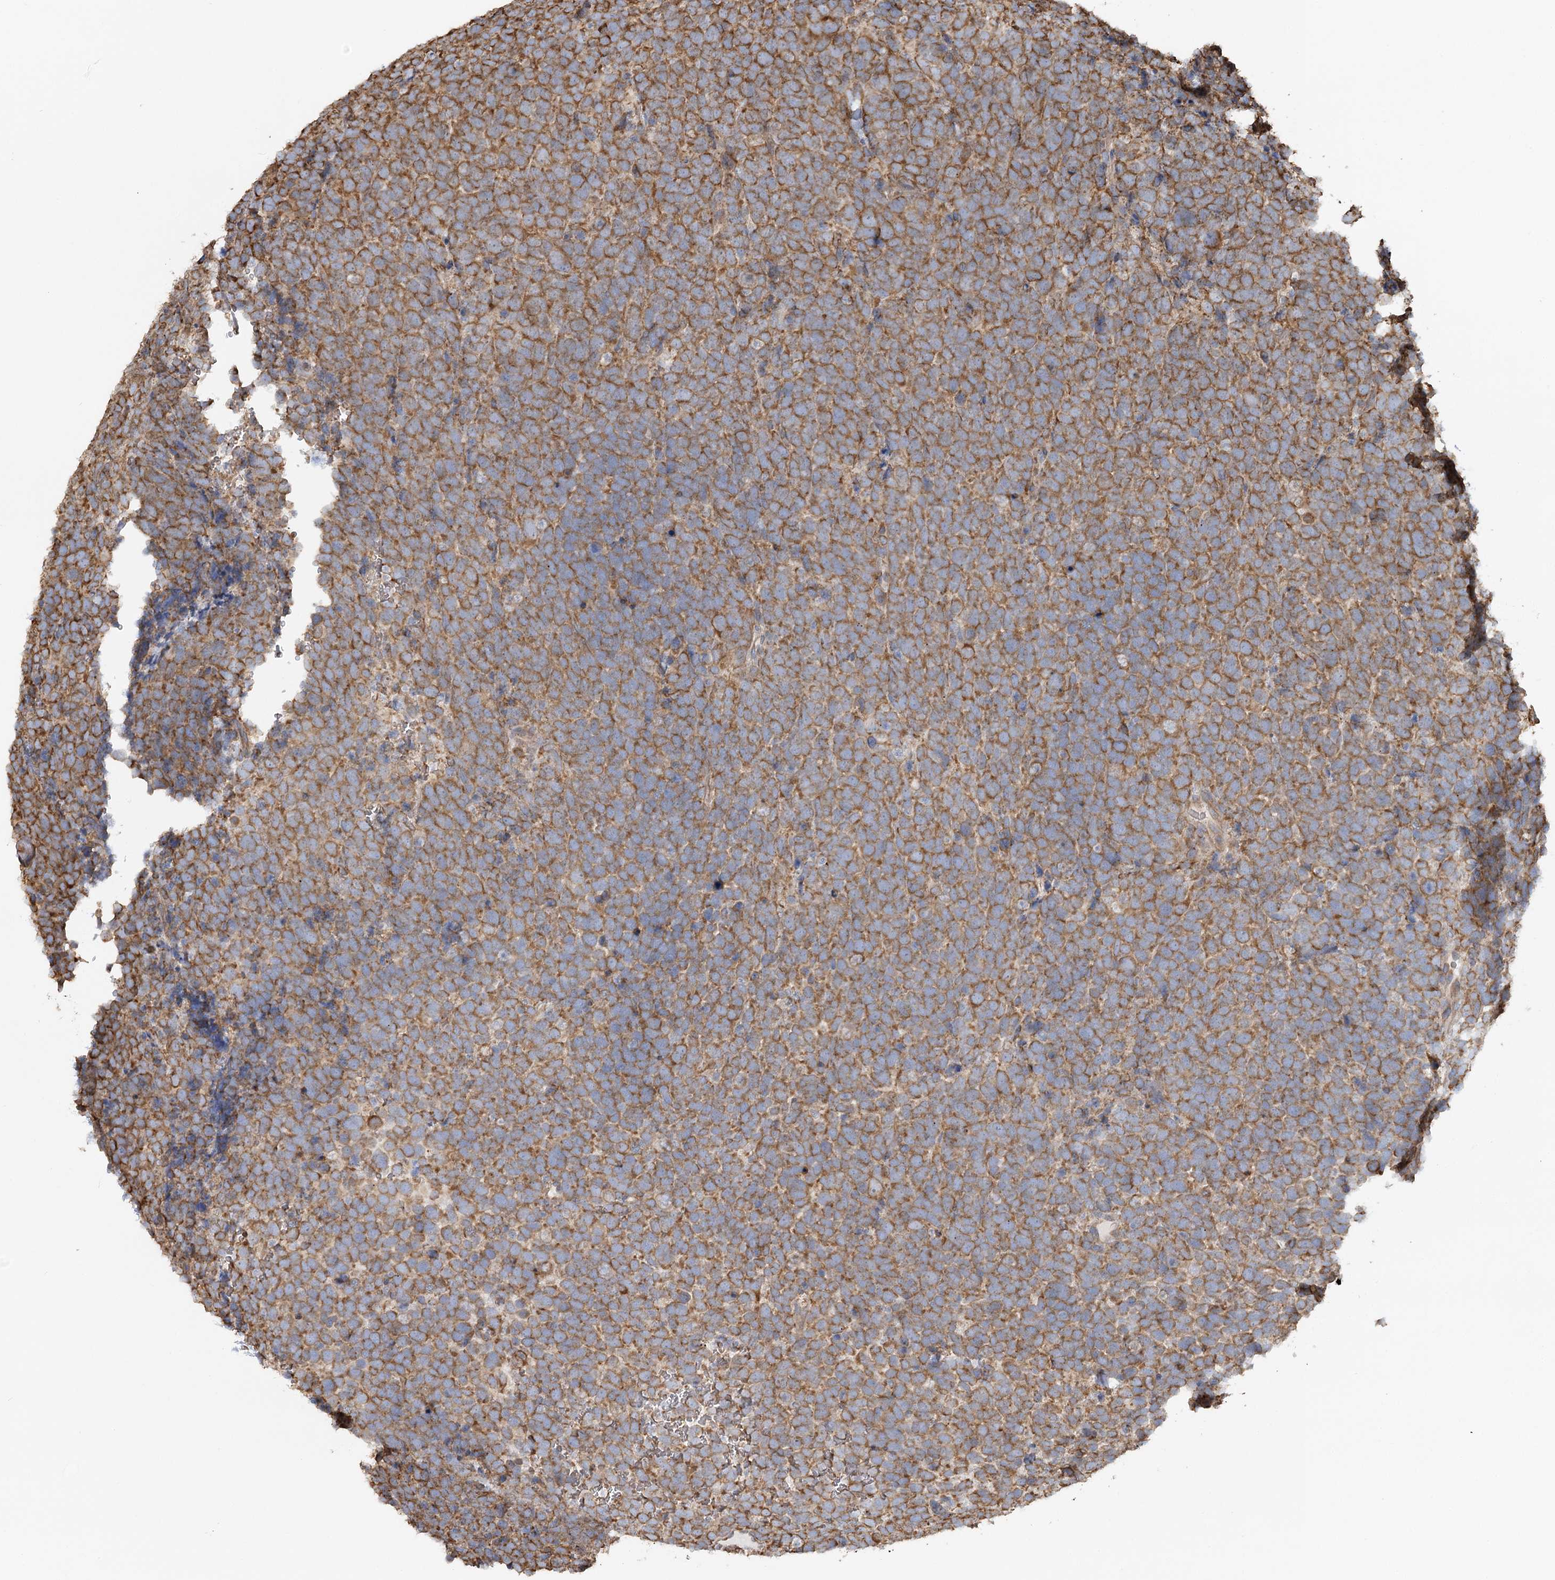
{"staining": {"intensity": "moderate", "quantity": ">75%", "location": "cytoplasmic/membranous"}, "tissue": "urothelial cancer", "cell_type": "Tumor cells", "image_type": "cancer", "snomed": [{"axis": "morphology", "description": "Urothelial carcinoma, High grade"}, {"axis": "topography", "description": "Urinary bladder"}], "caption": "Immunohistochemical staining of human urothelial cancer demonstrates moderate cytoplasmic/membranous protein expression in approximately >75% of tumor cells.", "gene": "ACAP2", "patient": {"sex": "female", "age": 82}}